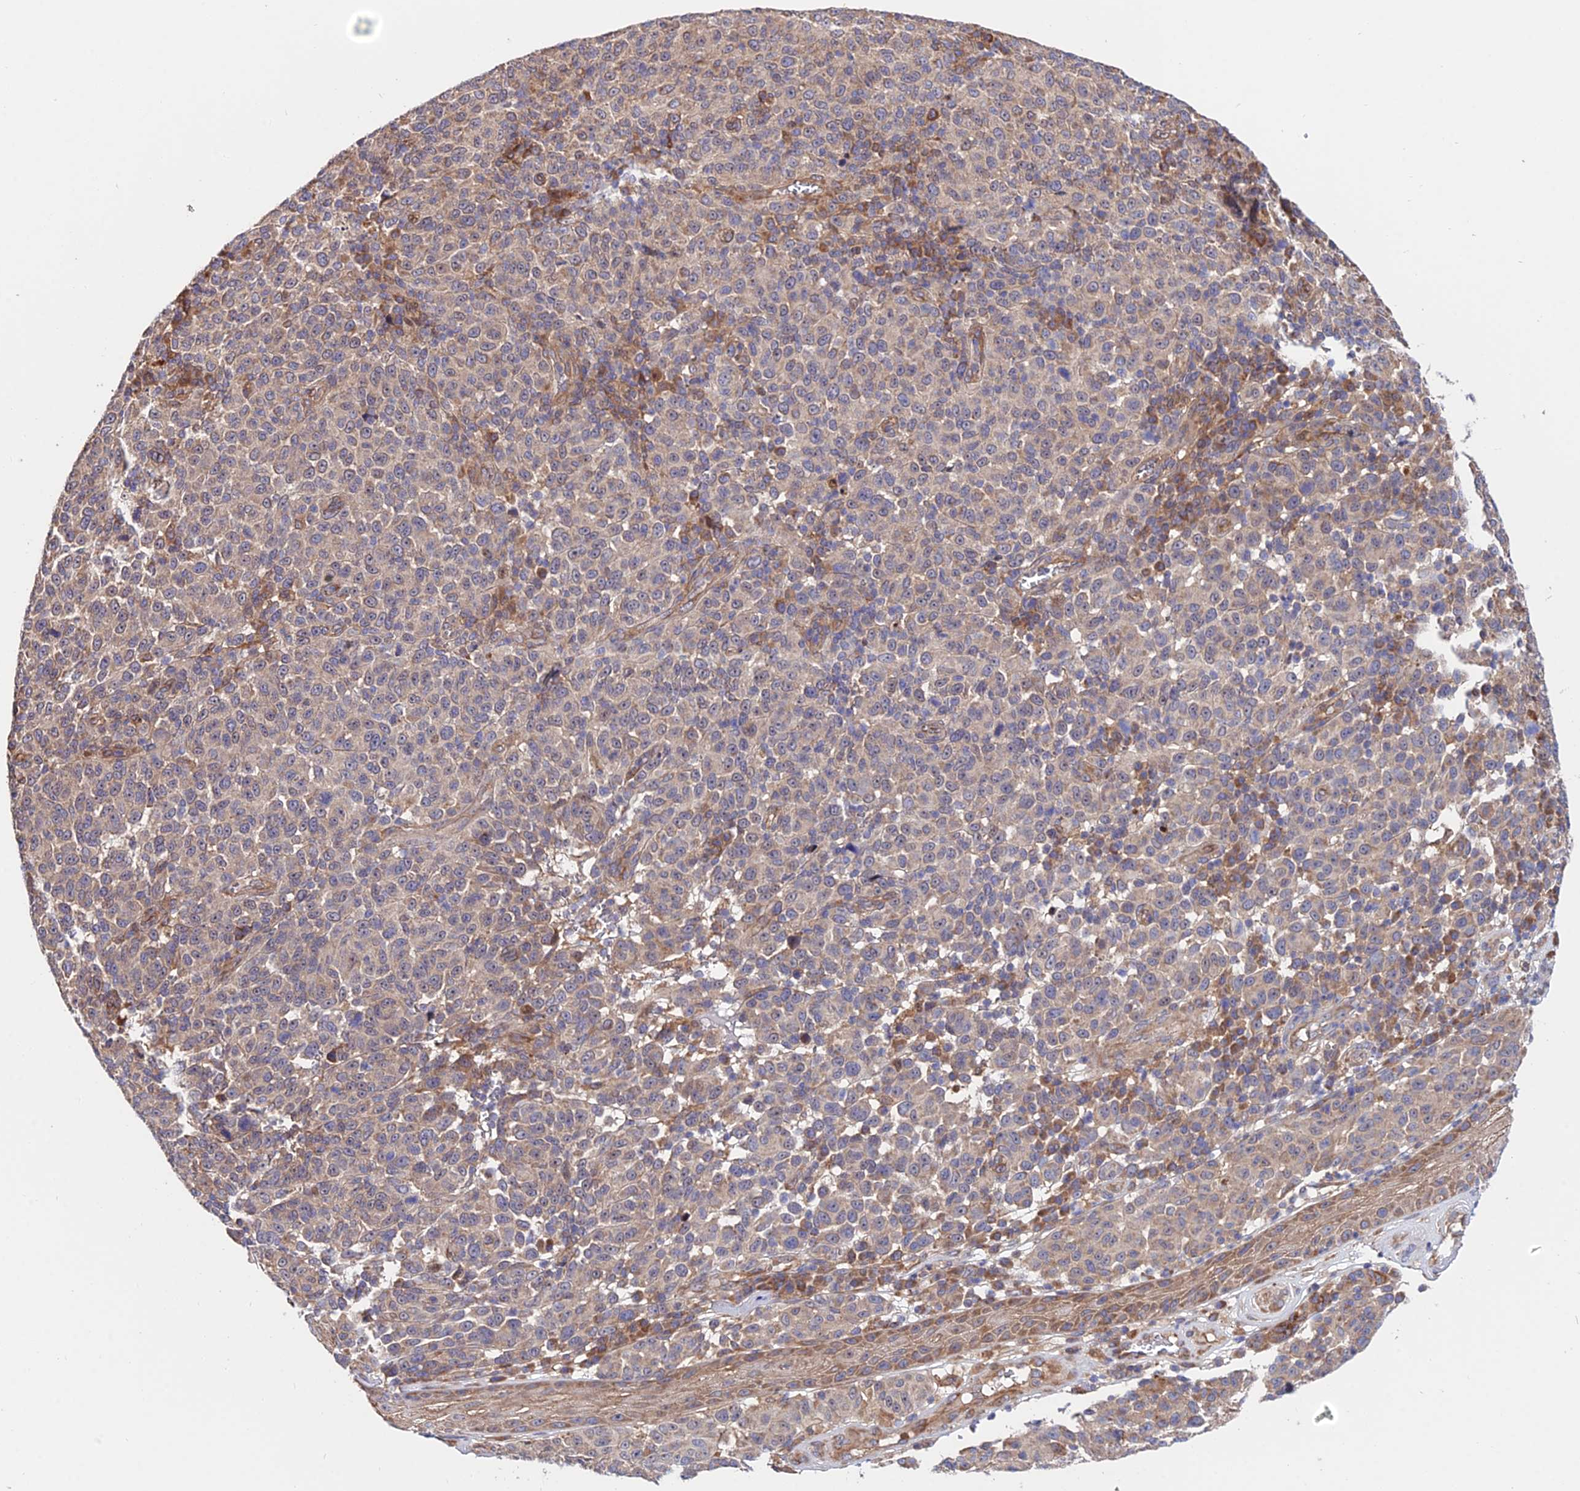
{"staining": {"intensity": "weak", "quantity": "25%-75%", "location": "cytoplasmic/membranous"}, "tissue": "melanoma", "cell_type": "Tumor cells", "image_type": "cancer", "snomed": [{"axis": "morphology", "description": "Malignant melanoma, NOS"}, {"axis": "topography", "description": "Skin"}], "caption": "Immunohistochemical staining of malignant melanoma demonstrates low levels of weak cytoplasmic/membranous protein staining in about 25%-75% of tumor cells. The staining was performed using DAB to visualize the protein expression in brown, while the nuclei were stained in blue with hematoxylin (Magnification: 20x).", "gene": "CDC37L1", "patient": {"sex": "male", "age": 49}}